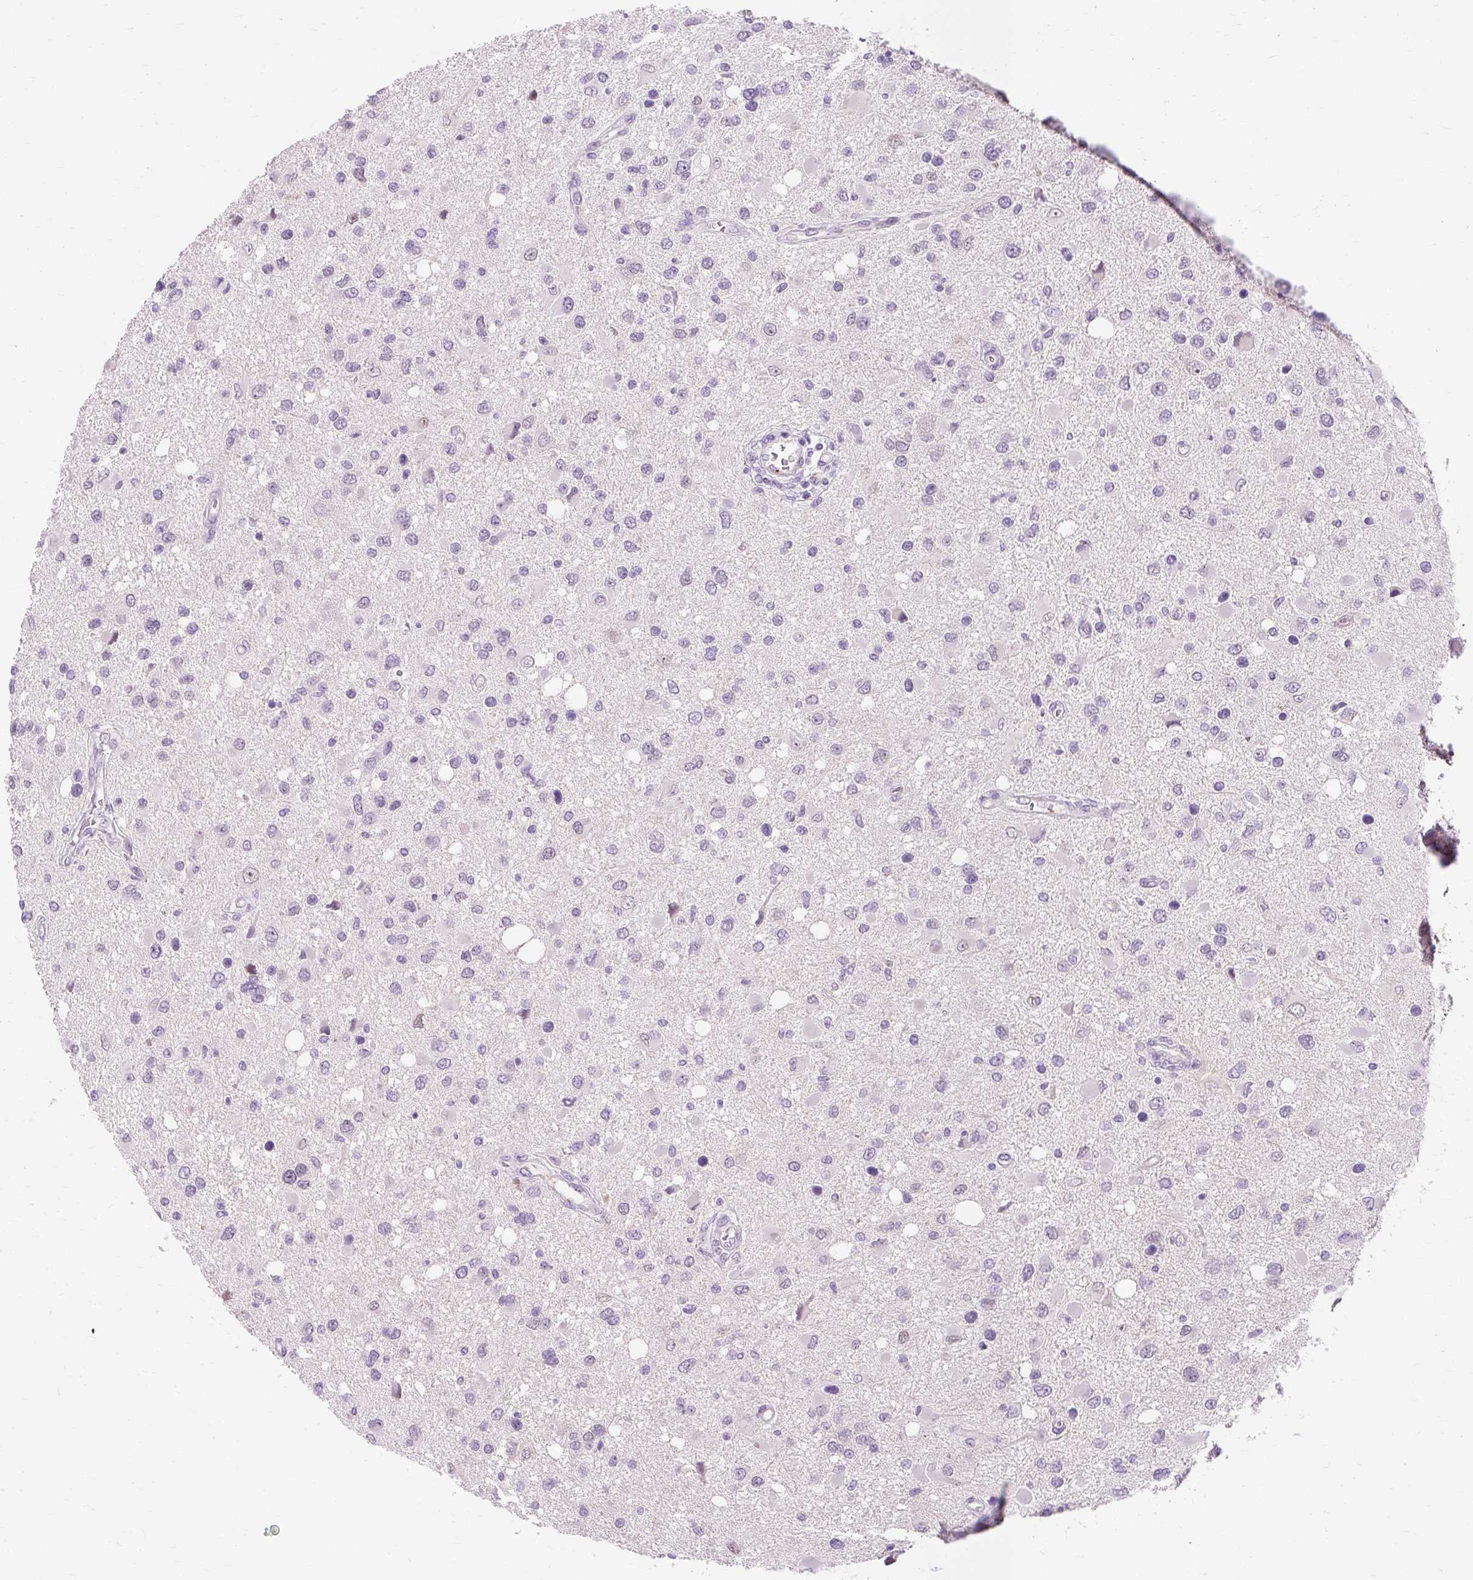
{"staining": {"intensity": "negative", "quantity": "none", "location": "none"}, "tissue": "glioma", "cell_type": "Tumor cells", "image_type": "cancer", "snomed": [{"axis": "morphology", "description": "Glioma, malignant, High grade"}, {"axis": "topography", "description": "Brain"}], "caption": "Tumor cells show no significant protein positivity in high-grade glioma (malignant). Brightfield microscopy of IHC stained with DAB (brown) and hematoxylin (blue), captured at high magnification.", "gene": "RYBP", "patient": {"sex": "male", "age": 53}}